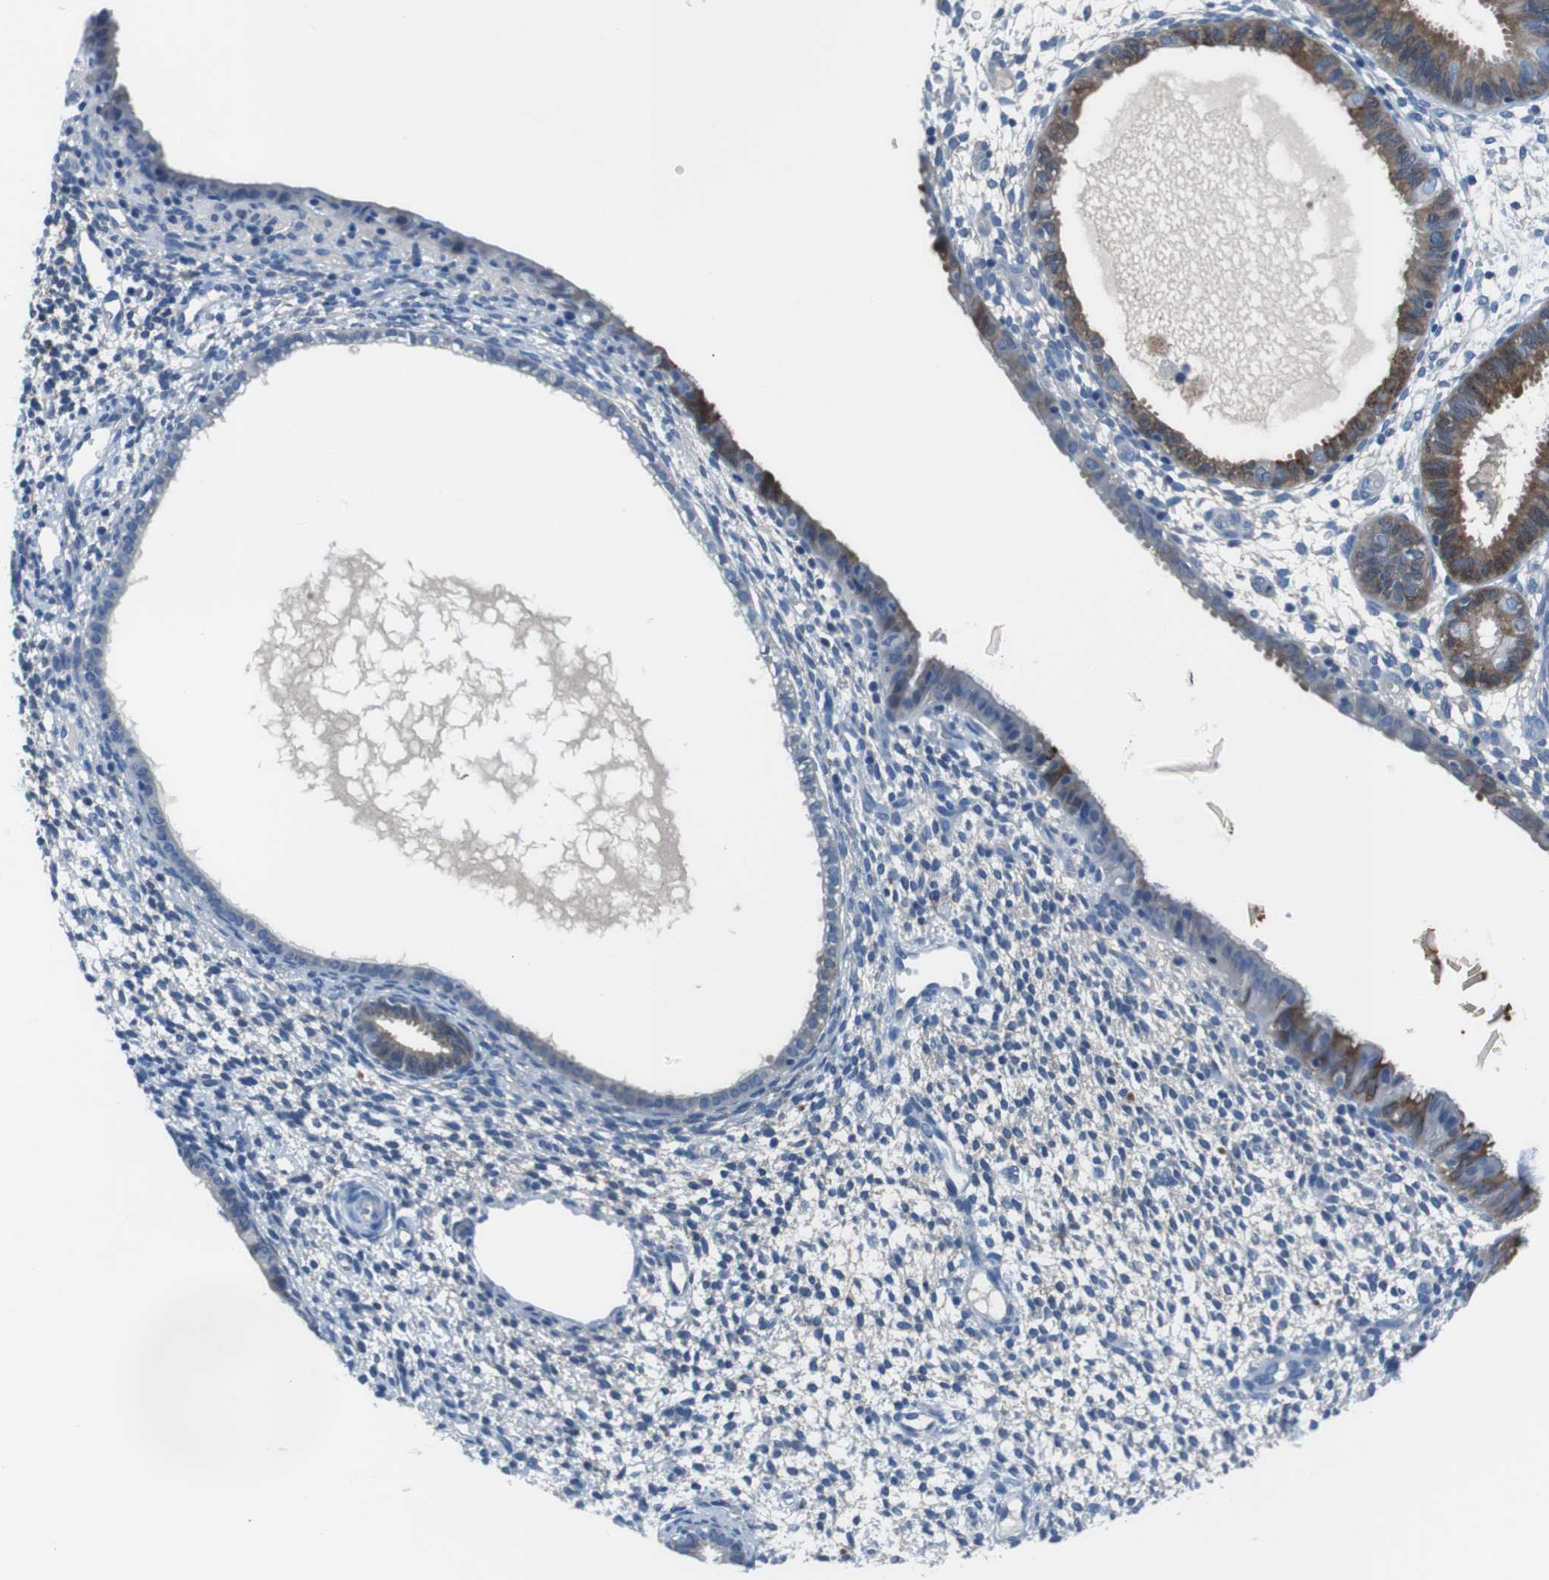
{"staining": {"intensity": "negative", "quantity": "none", "location": "none"}, "tissue": "endometrium", "cell_type": "Cells in endometrial stroma", "image_type": "normal", "snomed": [{"axis": "morphology", "description": "Normal tissue, NOS"}, {"axis": "topography", "description": "Endometrium"}], "caption": "Histopathology image shows no protein expression in cells in endometrial stroma of unremarkable endometrium.", "gene": "TULP3", "patient": {"sex": "female", "age": 61}}